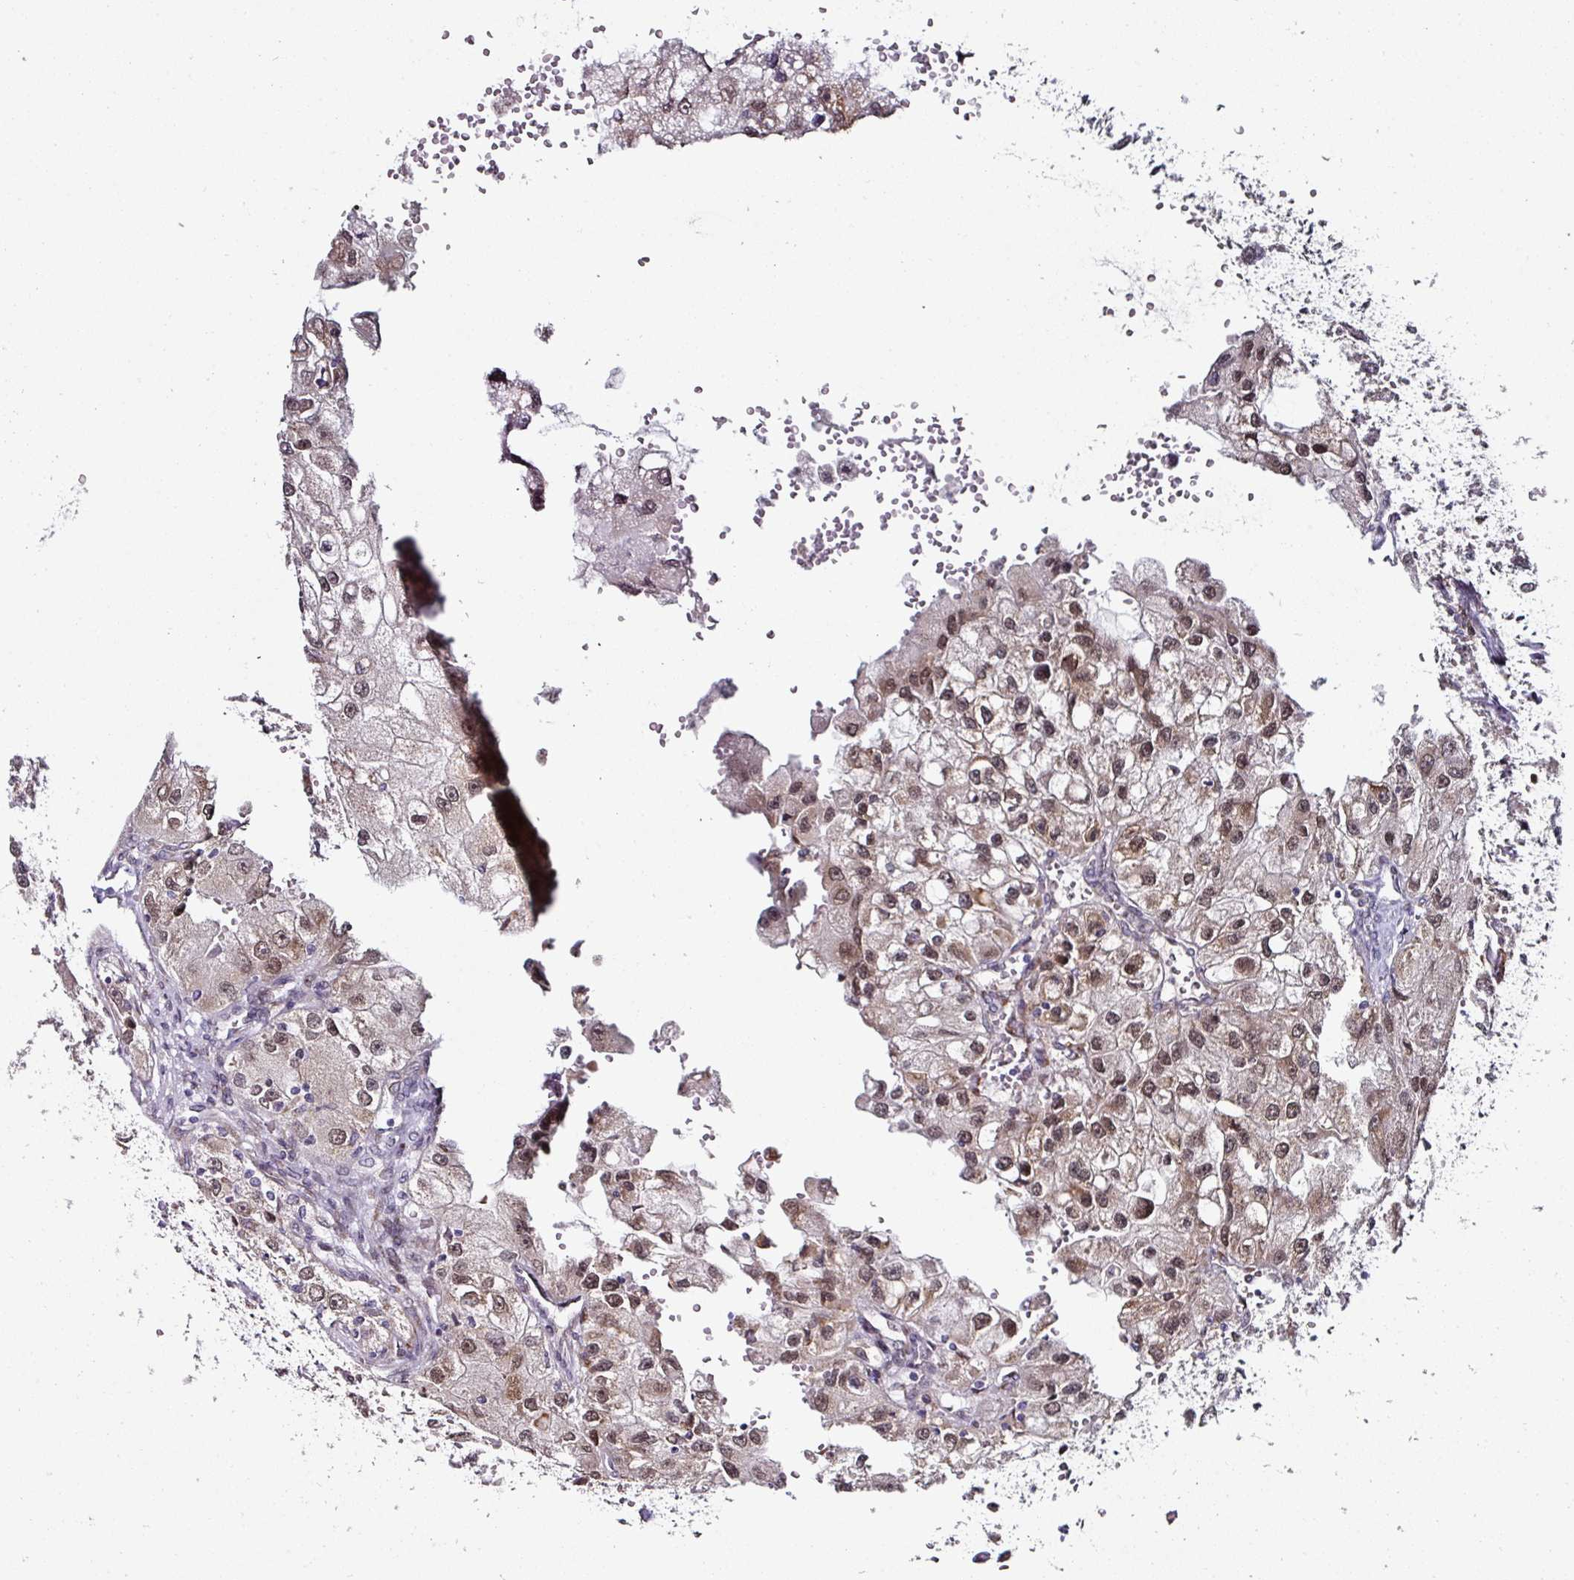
{"staining": {"intensity": "moderate", "quantity": "25%-75%", "location": "cytoplasmic/membranous,nuclear"}, "tissue": "renal cancer", "cell_type": "Tumor cells", "image_type": "cancer", "snomed": [{"axis": "morphology", "description": "Adenocarcinoma, NOS"}, {"axis": "topography", "description": "Kidney"}], "caption": "Renal cancer (adenocarcinoma) stained with a brown dye shows moderate cytoplasmic/membranous and nuclear positive expression in approximately 25%-75% of tumor cells.", "gene": "APOLD1", "patient": {"sex": "male", "age": 63}}